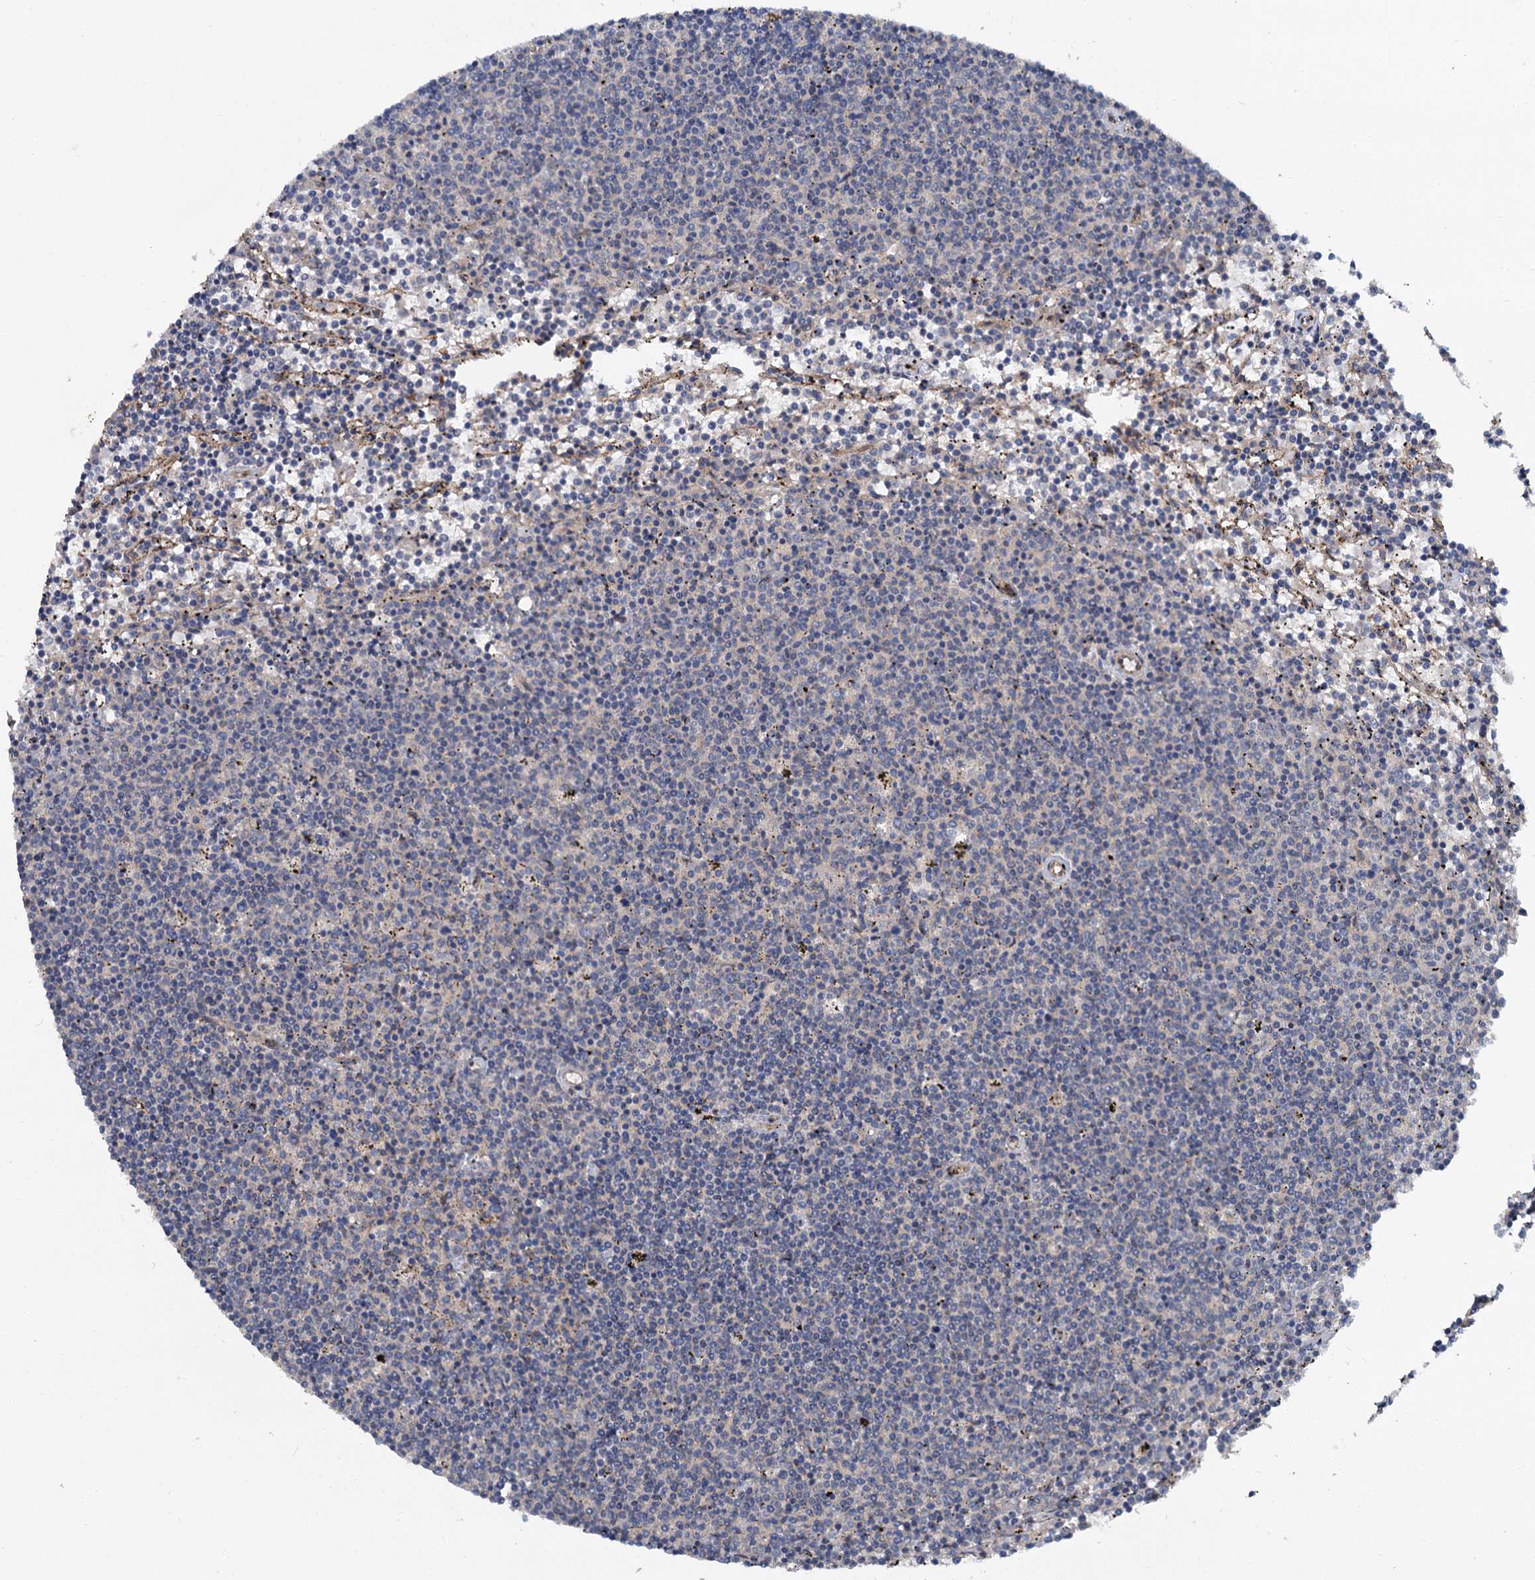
{"staining": {"intensity": "negative", "quantity": "none", "location": "none"}, "tissue": "lymphoma", "cell_type": "Tumor cells", "image_type": "cancer", "snomed": [{"axis": "morphology", "description": "Malignant lymphoma, non-Hodgkin's type, Low grade"}, {"axis": "topography", "description": "Spleen"}], "caption": "IHC micrograph of human malignant lymphoma, non-Hodgkin's type (low-grade) stained for a protein (brown), which demonstrates no expression in tumor cells.", "gene": "ZNF324", "patient": {"sex": "female", "age": 50}}